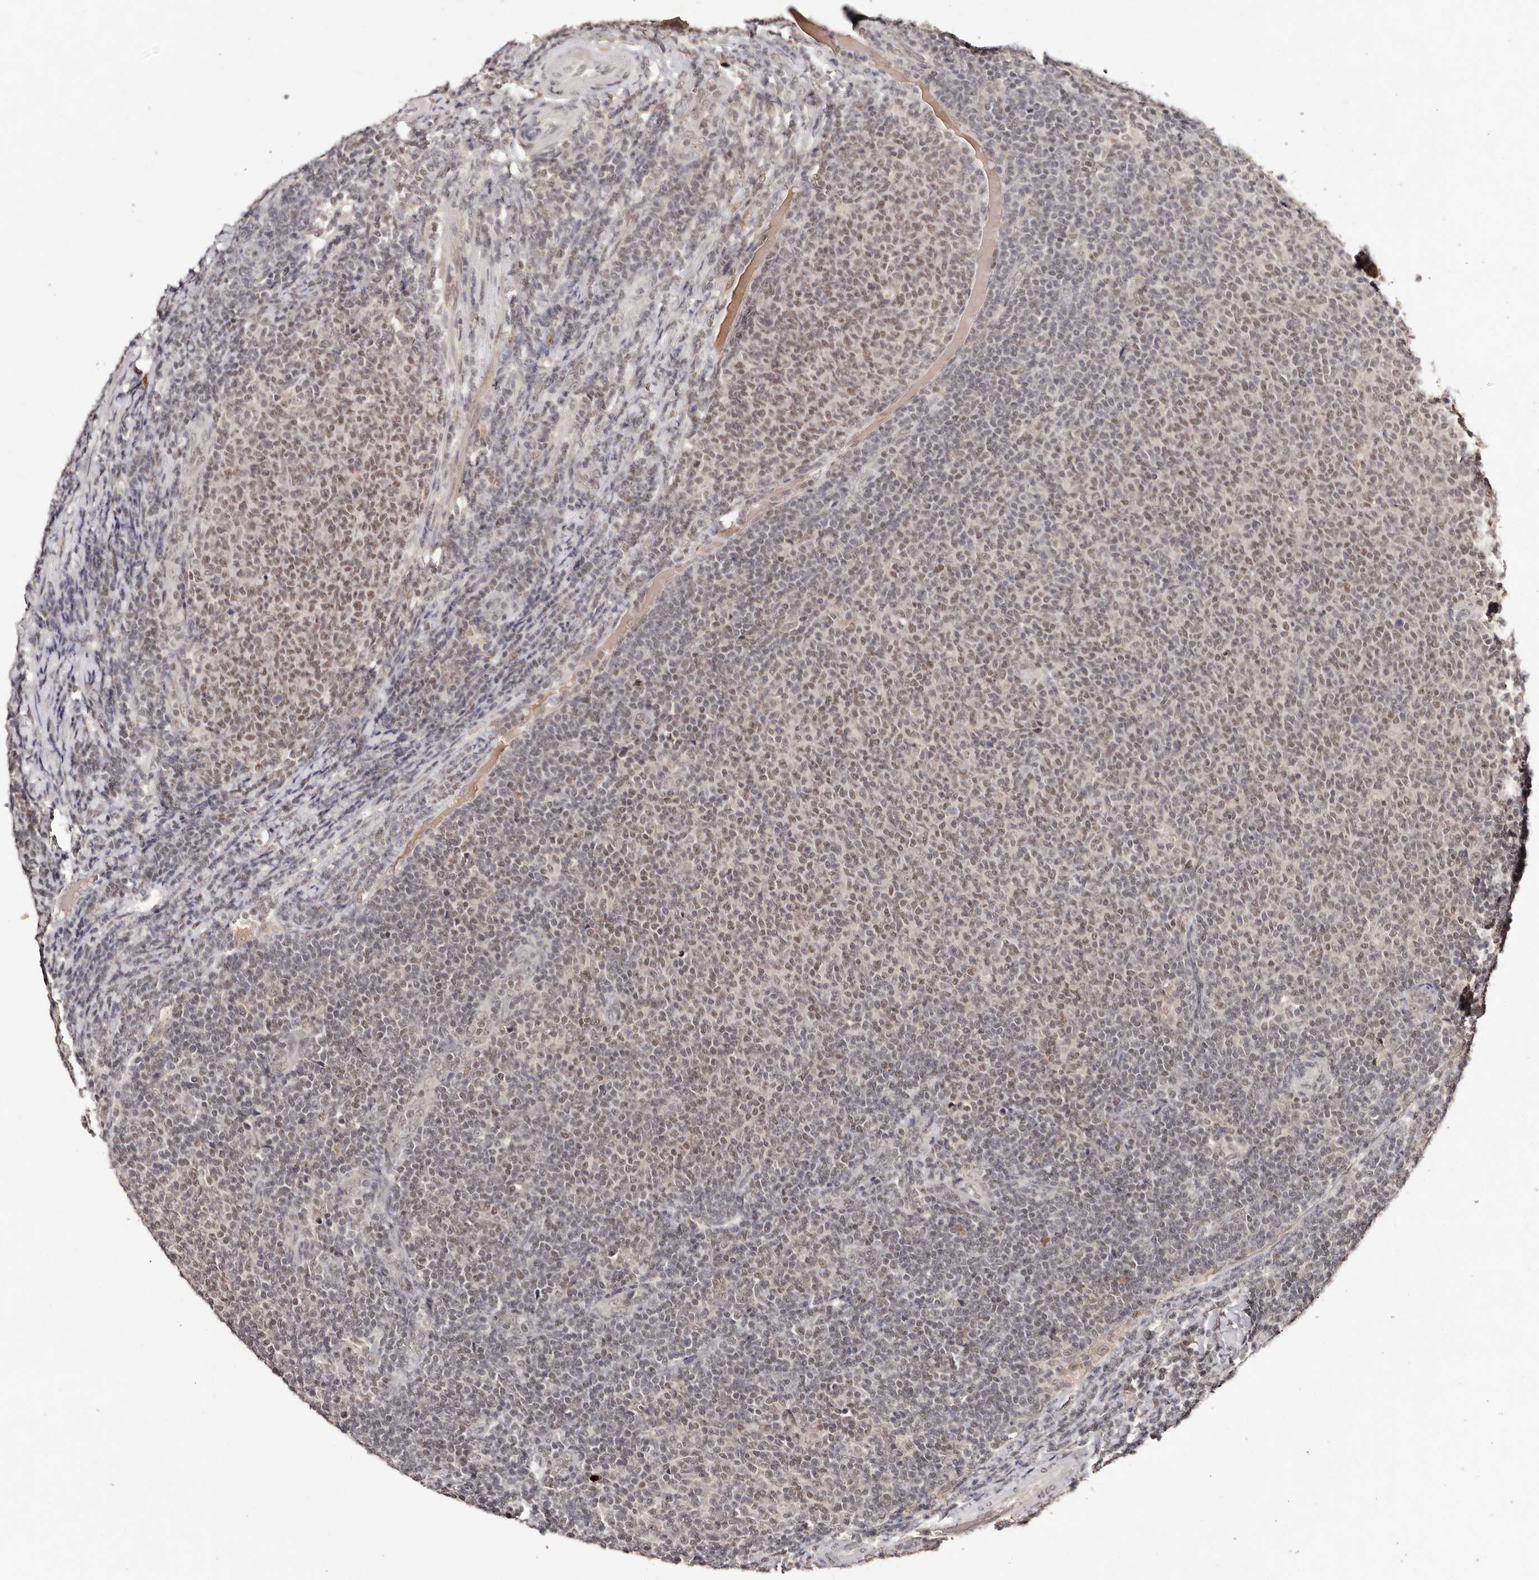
{"staining": {"intensity": "weak", "quantity": ">75%", "location": "nuclear"}, "tissue": "lymphoma", "cell_type": "Tumor cells", "image_type": "cancer", "snomed": [{"axis": "morphology", "description": "Malignant lymphoma, non-Hodgkin's type, Low grade"}, {"axis": "topography", "description": "Lymph node"}], "caption": "There is low levels of weak nuclear expression in tumor cells of lymphoma, as demonstrated by immunohistochemical staining (brown color).", "gene": "BICRAL", "patient": {"sex": "male", "age": 66}}